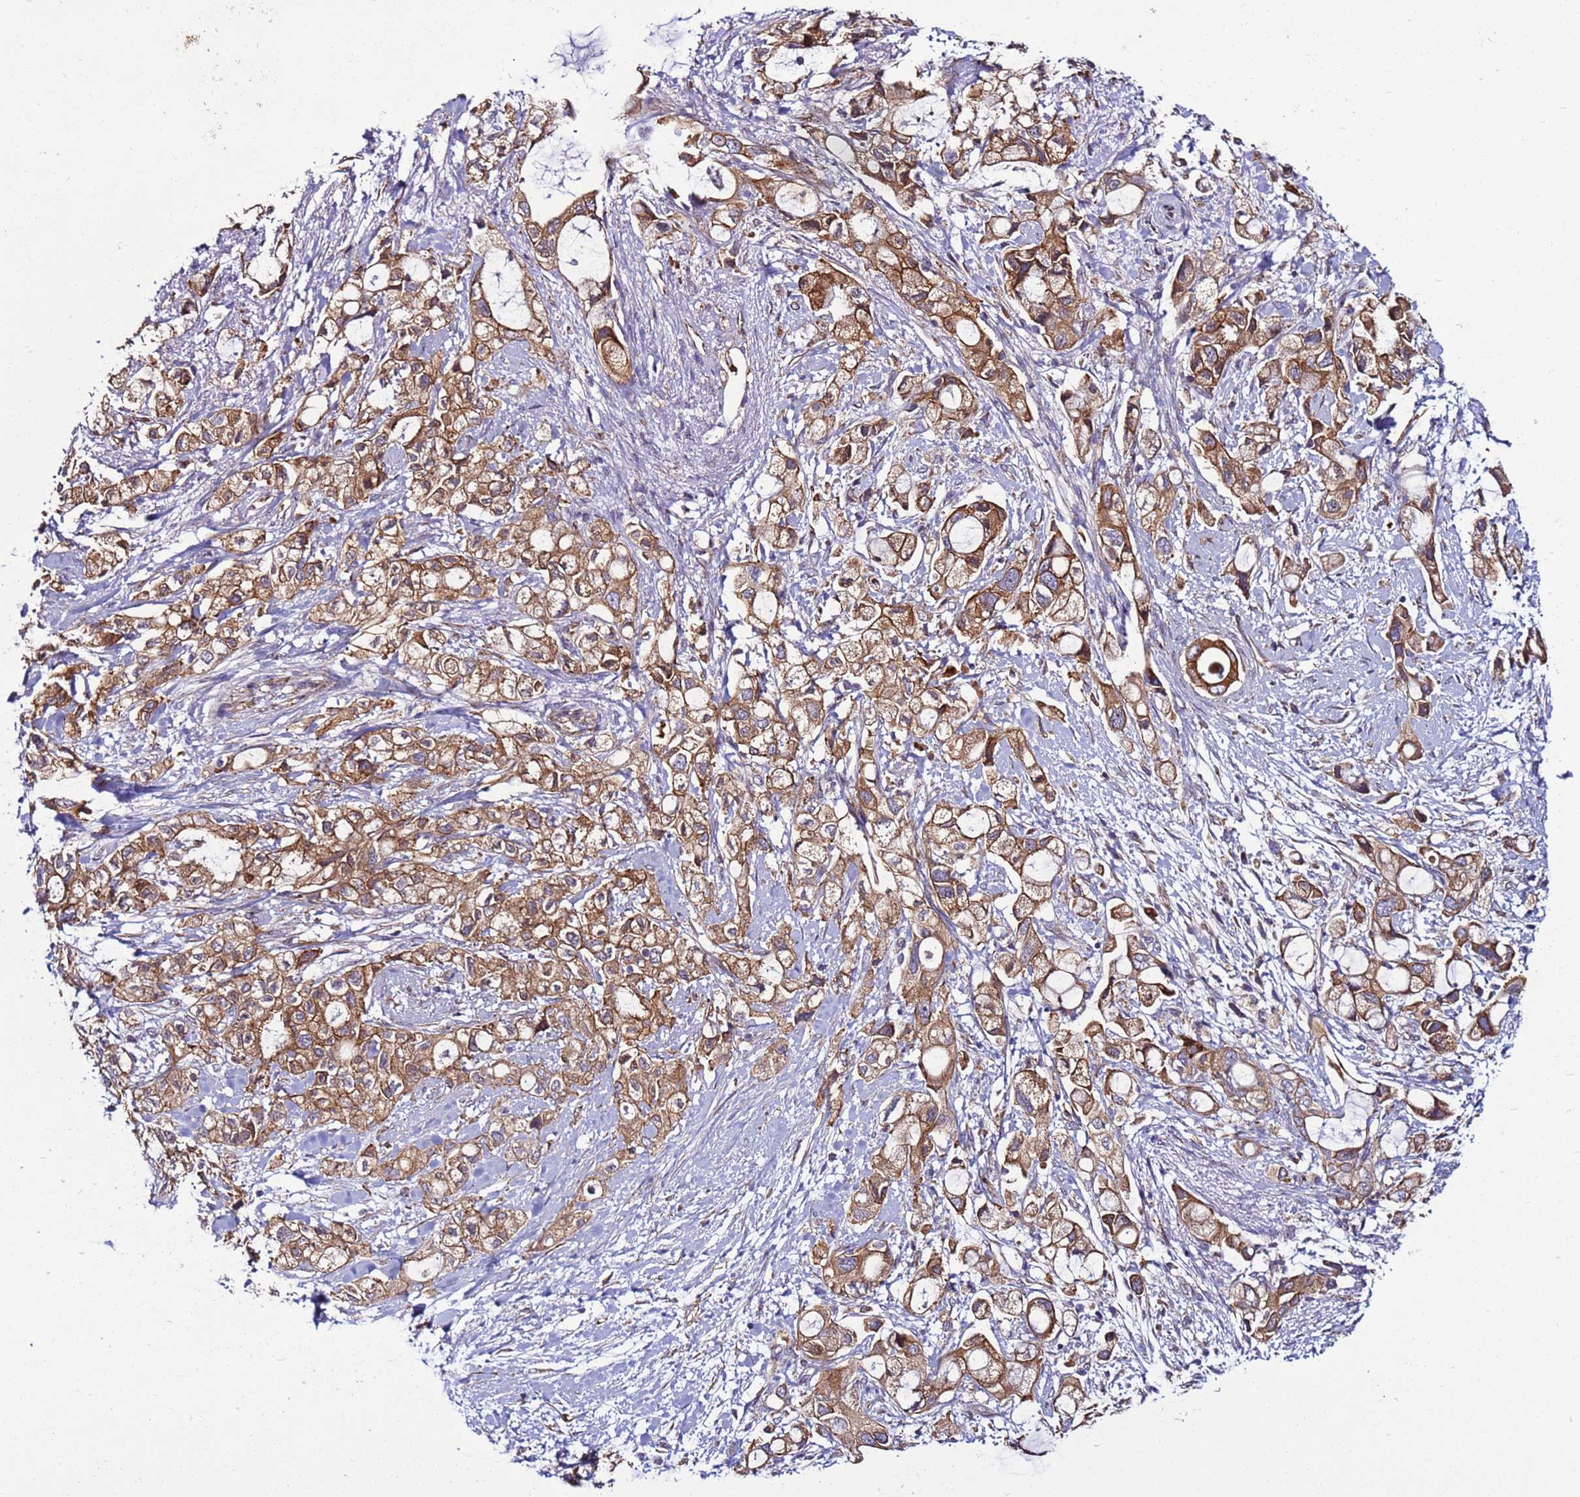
{"staining": {"intensity": "moderate", "quantity": ">75%", "location": "cytoplasmic/membranous"}, "tissue": "pancreatic cancer", "cell_type": "Tumor cells", "image_type": "cancer", "snomed": [{"axis": "morphology", "description": "Adenocarcinoma, NOS"}, {"axis": "topography", "description": "Pancreas"}], "caption": "Pancreatic adenocarcinoma stained for a protein (brown) shows moderate cytoplasmic/membranous positive expression in approximately >75% of tumor cells.", "gene": "MCRIP1", "patient": {"sex": "female", "age": 56}}